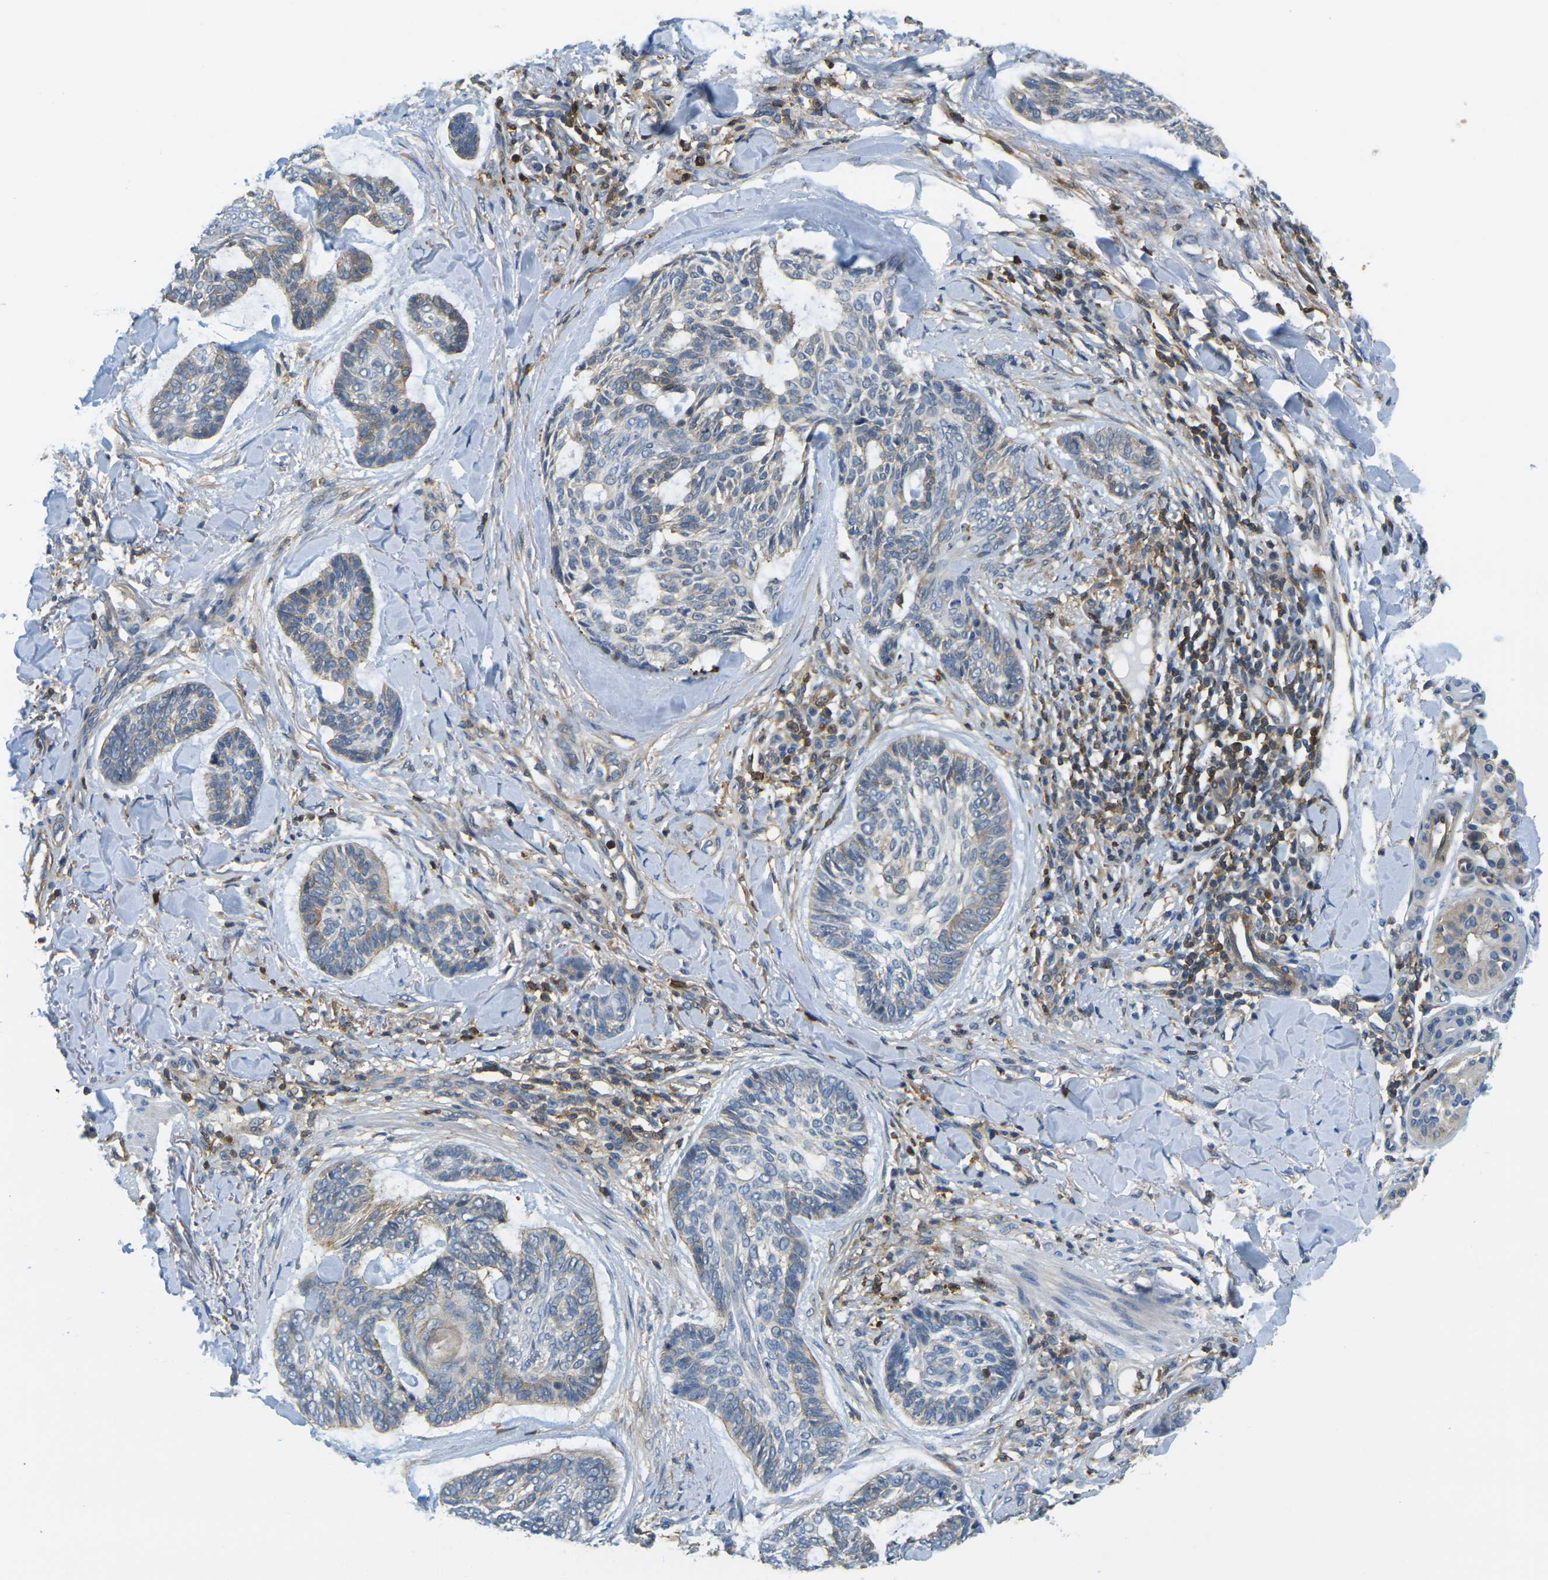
{"staining": {"intensity": "weak", "quantity": "25%-75%", "location": "cytoplasmic/membranous"}, "tissue": "skin cancer", "cell_type": "Tumor cells", "image_type": "cancer", "snomed": [{"axis": "morphology", "description": "Basal cell carcinoma"}, {"axis": "topography", "description": "Skin"}], "caption": "Basal cell carcinoma (skin) stained with a protein marker displays weak staining in tumor cells.", "gene": "LASP1", "patient": {"sex": "male", "age": 43}}